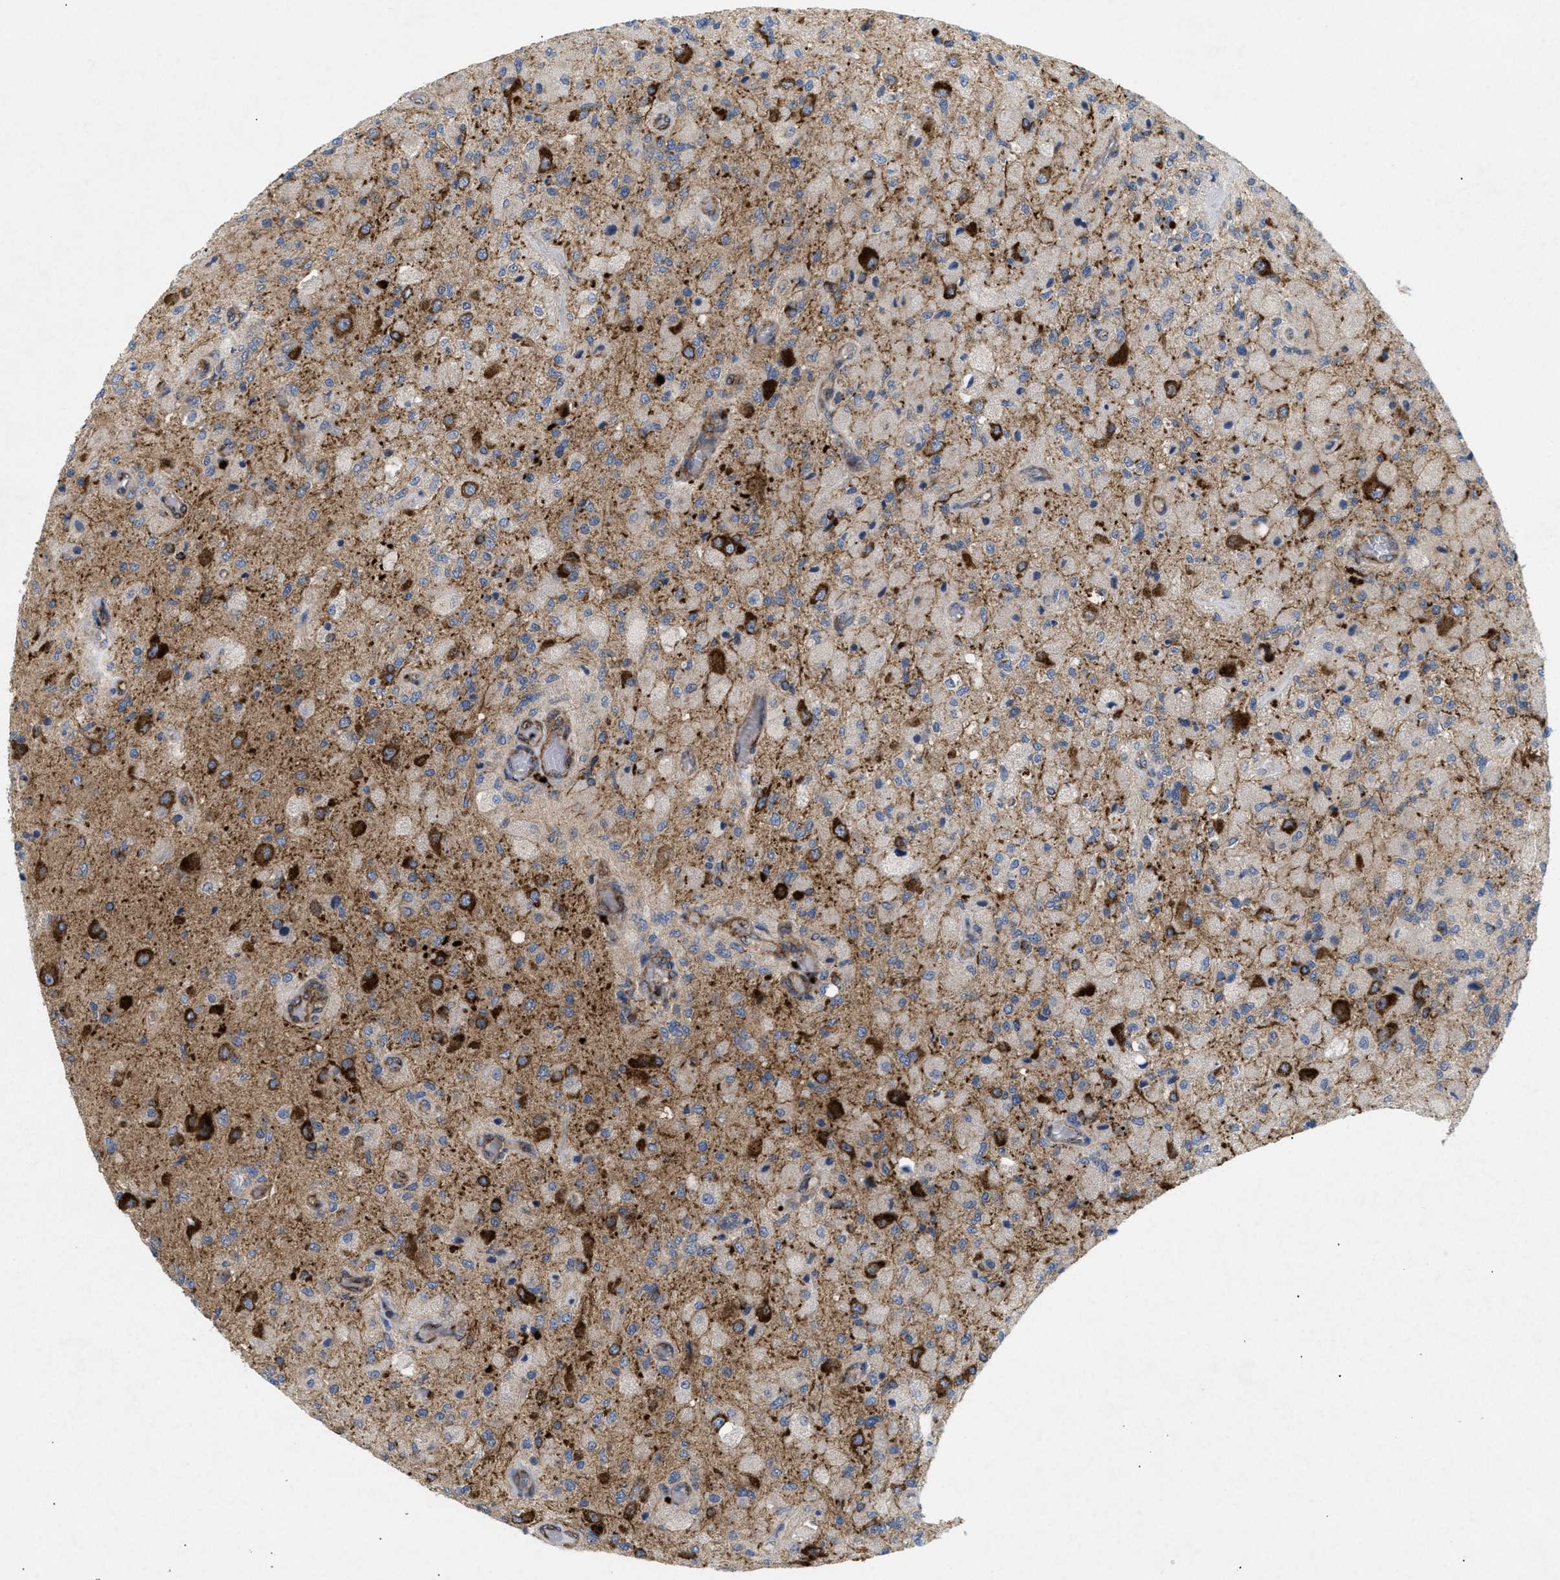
{"staining": {"intensity": "strong", "quantity": "25%-75%", "location": "cytoplasmic/membranous"}, "tissue": "glioma", "cell_type": "Tumor cells", "image_type": "cancer", "snomed": [{"axis": "morphology", "description": "Normal tissue, NOS"}, {"axis": "morphology", "description": "Glioma, malignant, High grade"}, {"axis": "topography", "description": "Cerebral cortex"}], "caption": "Immunohistochemical staining of malignant glioma (high-grade) reveals strong cytoplasmic/membranous protein positivity in approximately 25%-75% of tumor cells.", "gene": "DCTN4", "patient": {"sex": "male", "age": 77}}